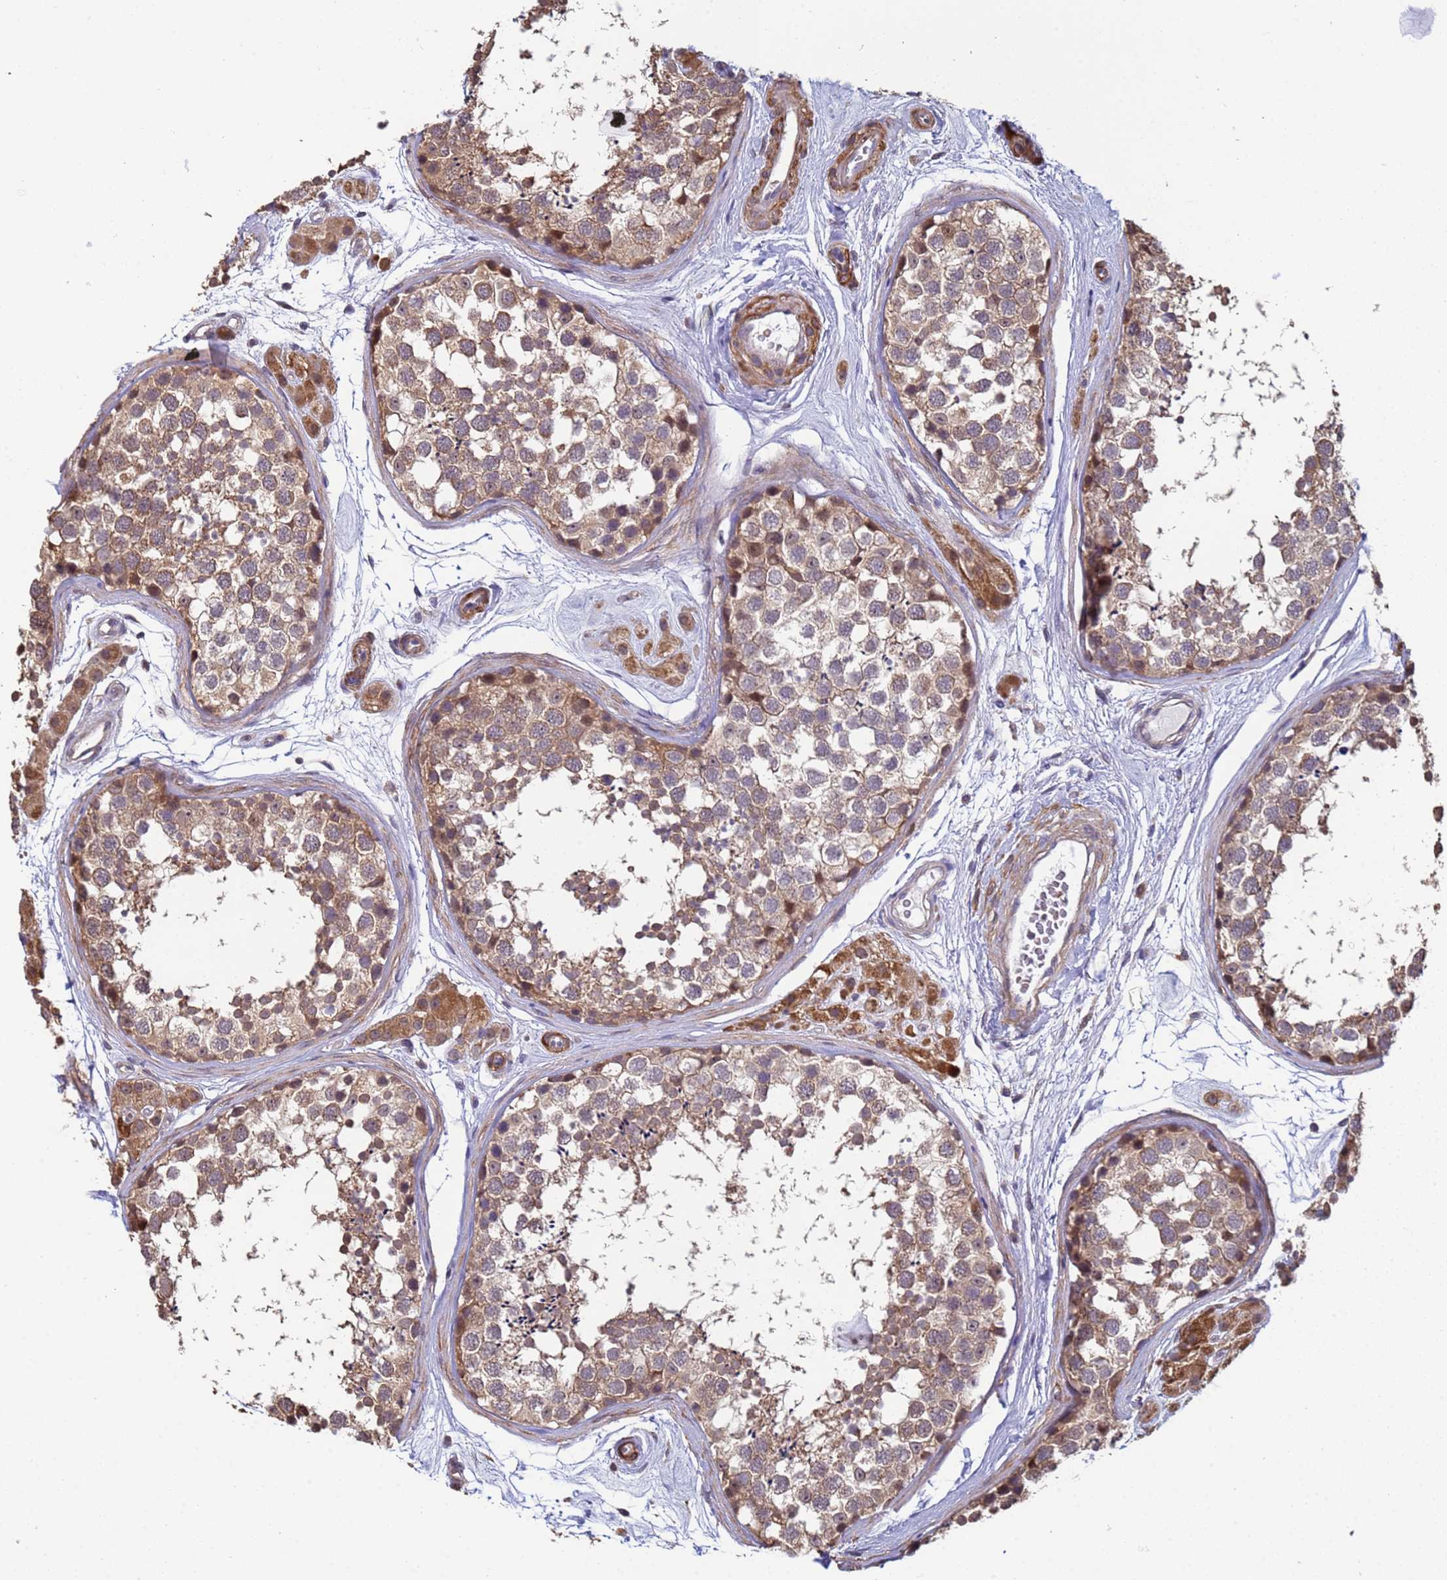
{"staining": {"intensity": "moderate", "quantity": "25%-75%", "location": "cytoplasmic/membranous"}, "tissue": "testis", "cell_type": "Cells in seminiferous ducts", "image_type": "normal", "snomed": [{"axis": "morphology", "description": "Normal tissue, NOS"}, {"axis": "topography", "description": "Testis"}], "caption": "This histopathology image shows immunohistochemistry staining of normal testis, with medium moderate cytoplasmic/membranous expression in approximately 25%-75% of cells in seminiferous ducts.", "gene": "CLHC1", "patient": {"sex": "male", "age": 56}}